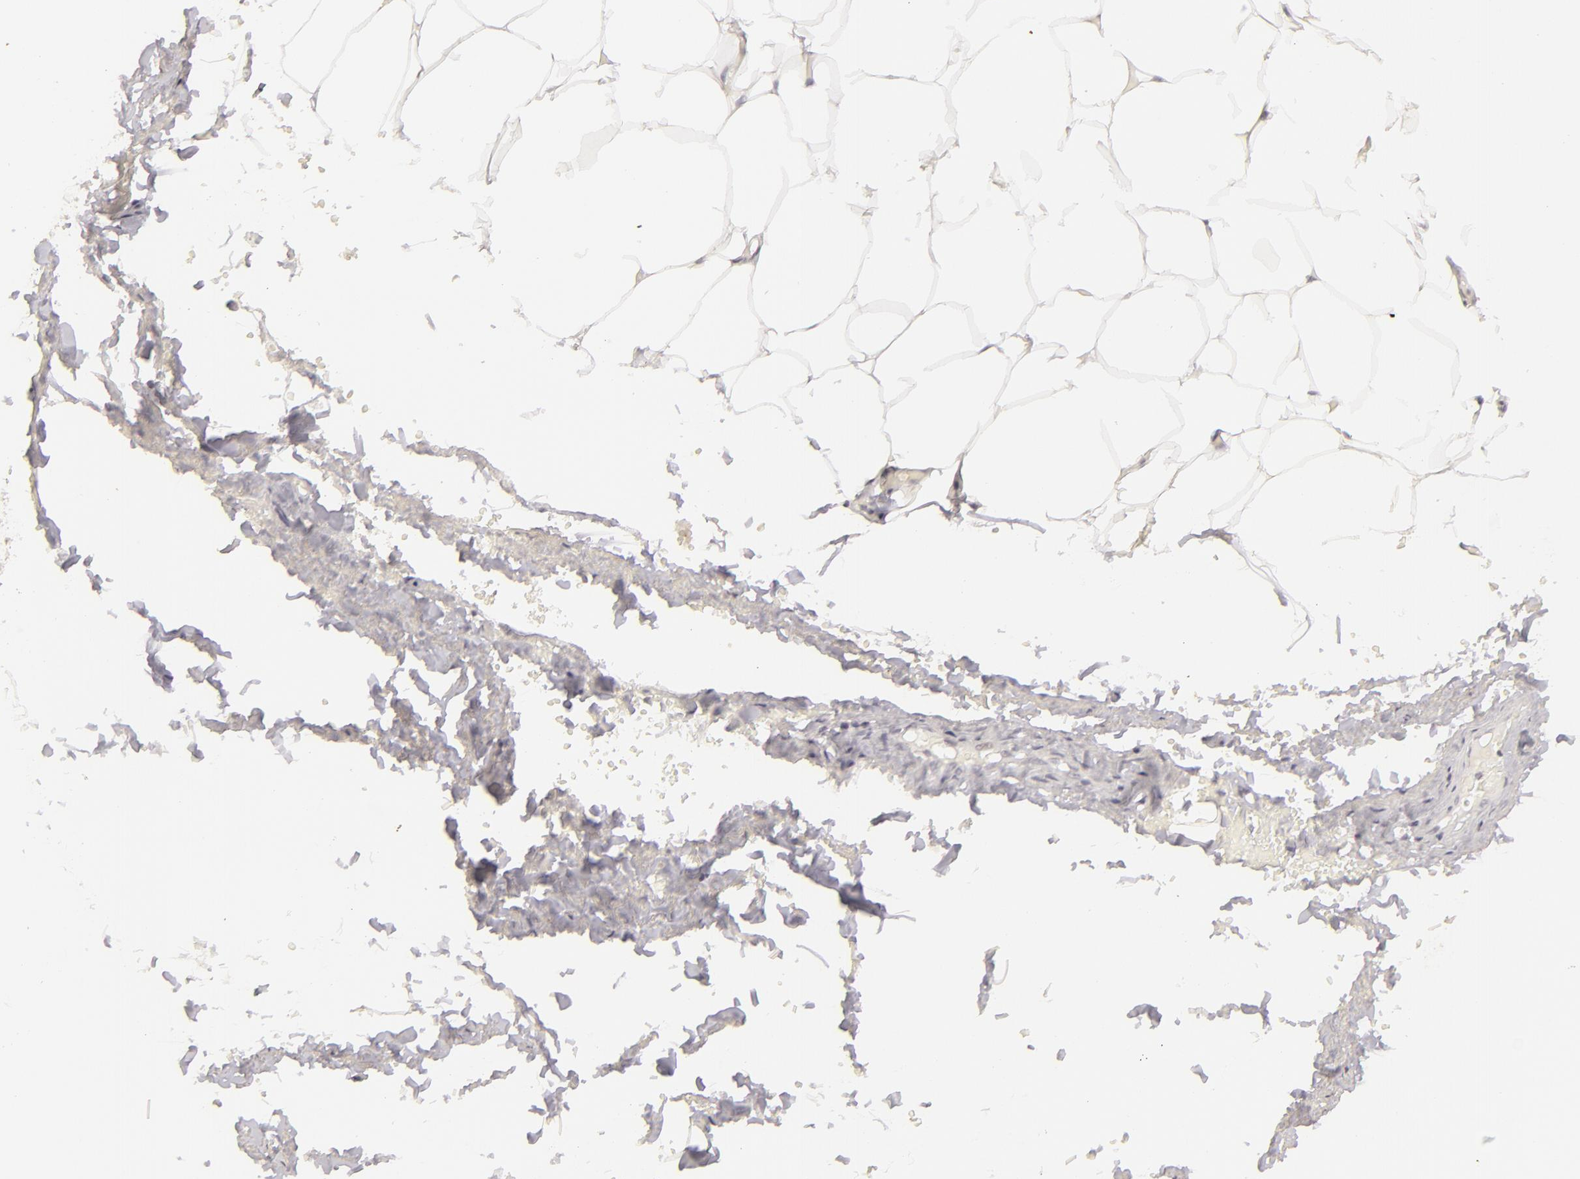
{"staining": {"intensity": "negative", "quantity": "none", "location": "none"}, "tissue": "adipose tissue", "cell_type": "Adipocytes", "image_type": "normal", "snomed": [{"axis": "morphology", "description": "Normal tissue, NOS"}, {"axis": "topography", "description": "Soft tissue"}, {"axis": "topography", "description": "Peripheral nerve tissue"}], "caption": "Immunohistochemistry photomicrograph of benign adipose tissue: adipose tissue stained with DAB exhibits no significant protein expression in adipocytes. Nuclei are stained in blue.", "gene": "DLG3", "patient": {"sex": "female", "age": 68}}